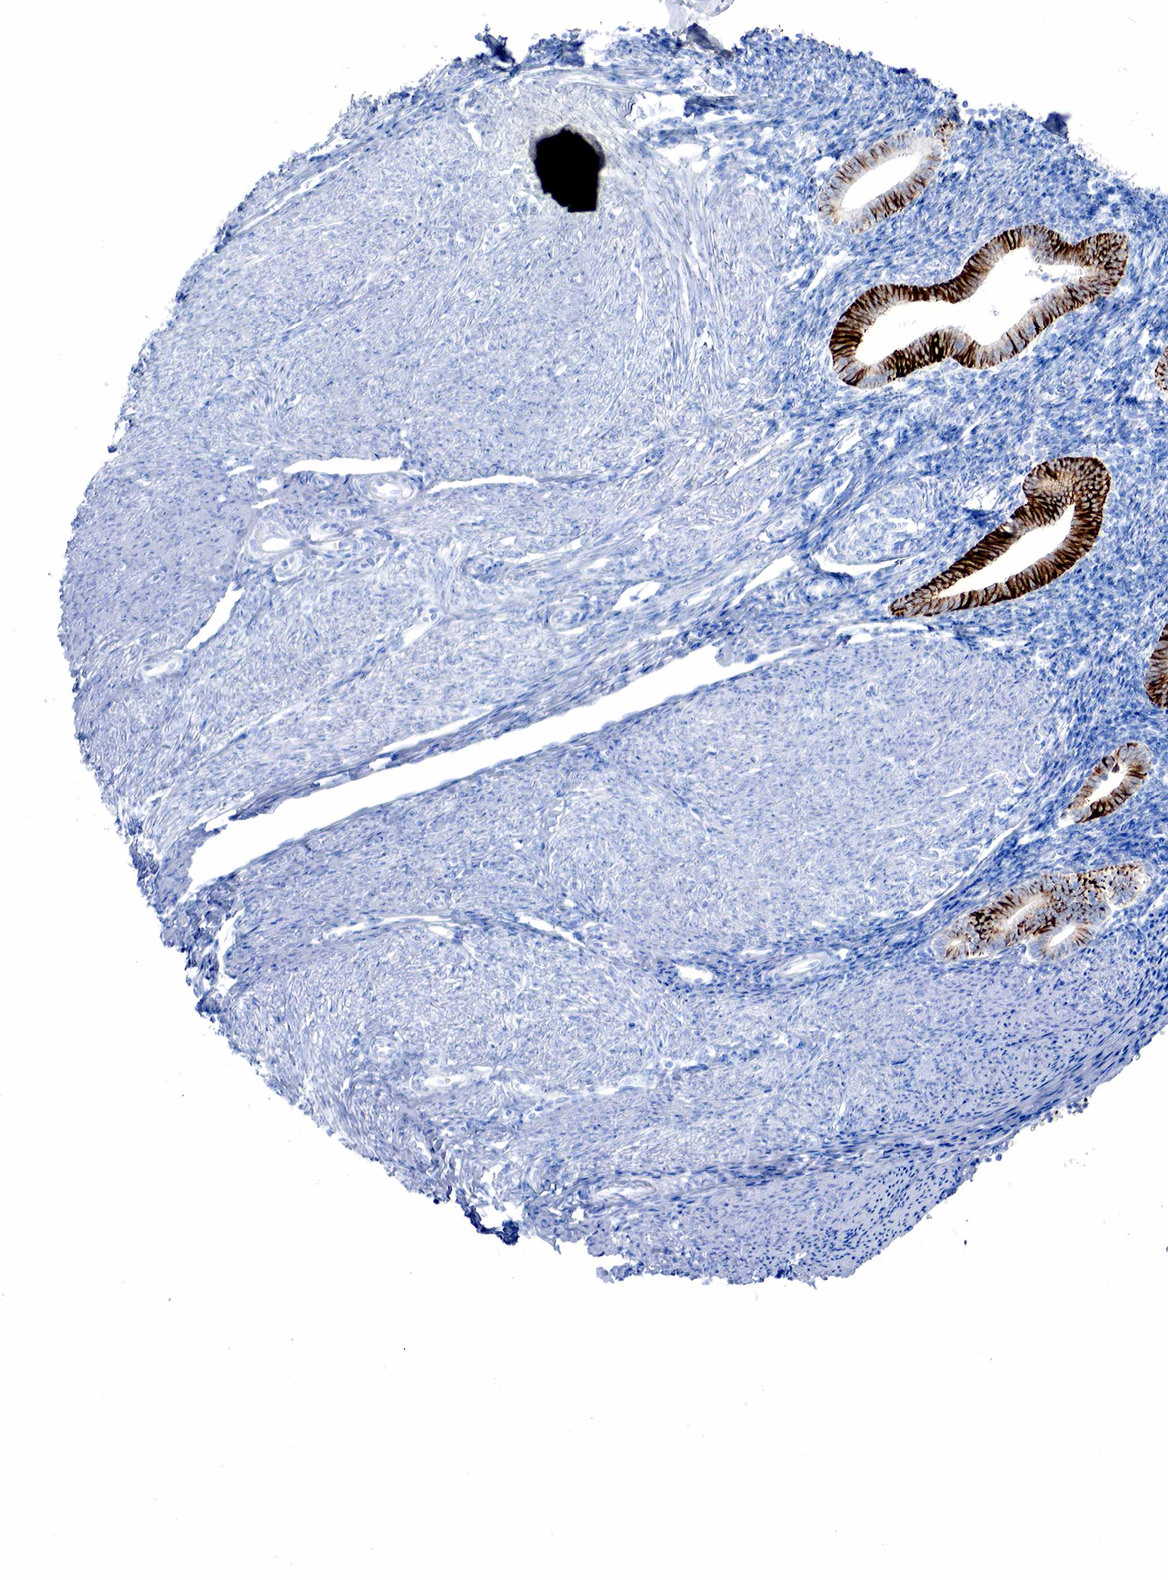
{"staining": {"intensity": "negative", "quantity": "none", "location": "none"}, "tissue": "endometrium", "cell_type": "Cells in endometrial stroma", "image_type": "normal", "snomed": [{"axis": "morphology", "description": "Normal tissue, NOS"}, {"axis": "topography", "description": "Endometrium"}], "caption": "A high-resolution histopathology image shows immunohistochemistry staining of unremarkable endometrium, which displays no significant positivity in cells in endometrial stroma. Brightfield microscopy of immunohistochemistry (IHC) stained with DAB (3,3'-diaminobenzidine) (brown) and hematoxylin (blue), captured at high magnification.", "gene": "KRT7", "patient": {"sex": "female", "age": 52}}